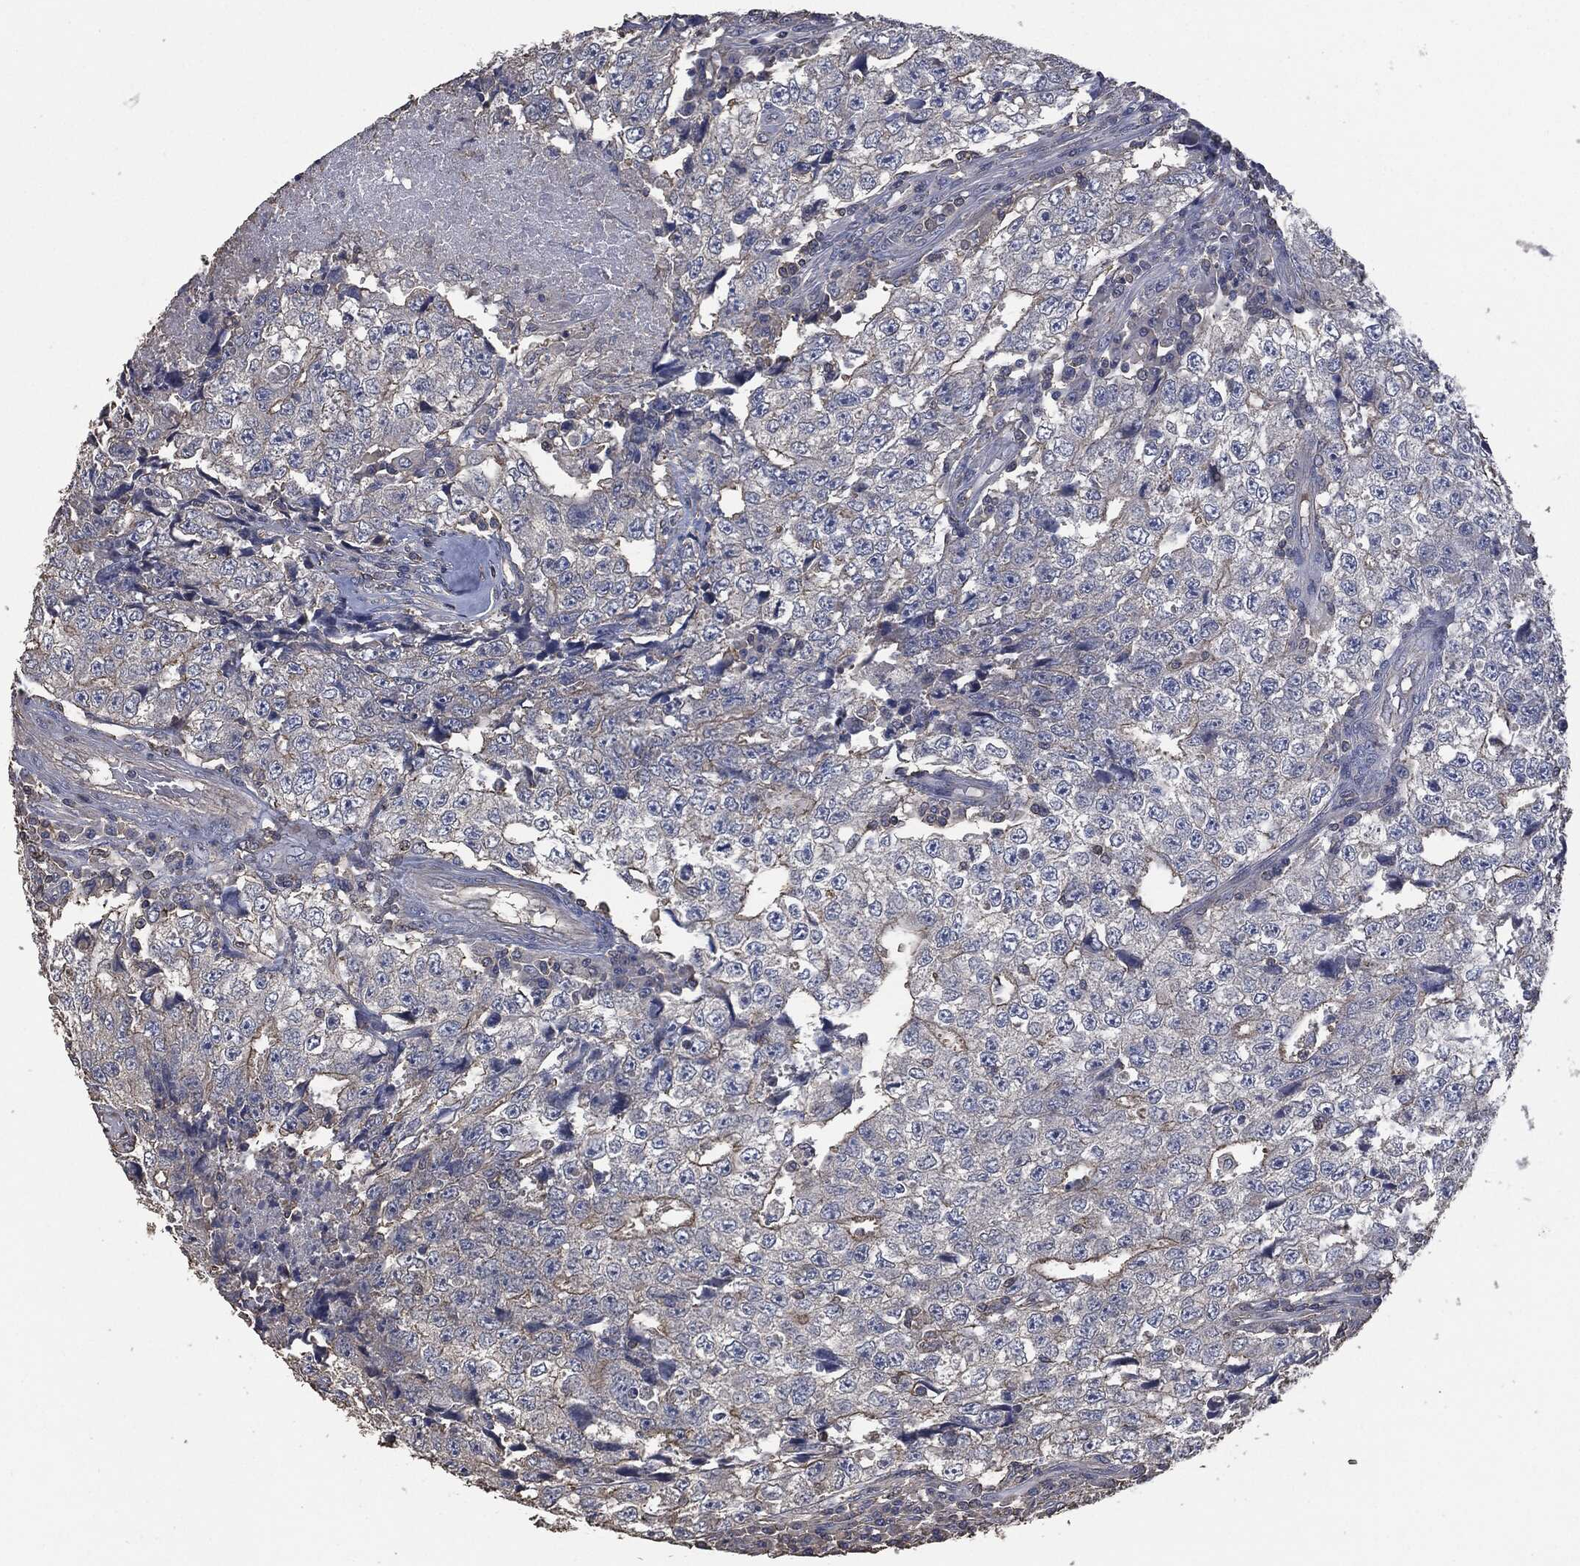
{"staining": {"intensity": "negative", "quantity": "none", "location": "none"}, "tissue": "testis cancer", "cell_type": "Tumor cells", "image_type": "cancer", "snomed": [{"axis": "morphology", "description": "Necrosis, NOS"}, {"axis": "morphology", "description": "Carcinoma, Embryonal, NOS"}, {"axis": "topography", "description": "Testis"}], "caption": "Tumor cells are negative for brown protein staining in testis cancer (embryonal carcinoma).", "gene": "MSLN", "patient": {"sex": "male", "age": 19}}